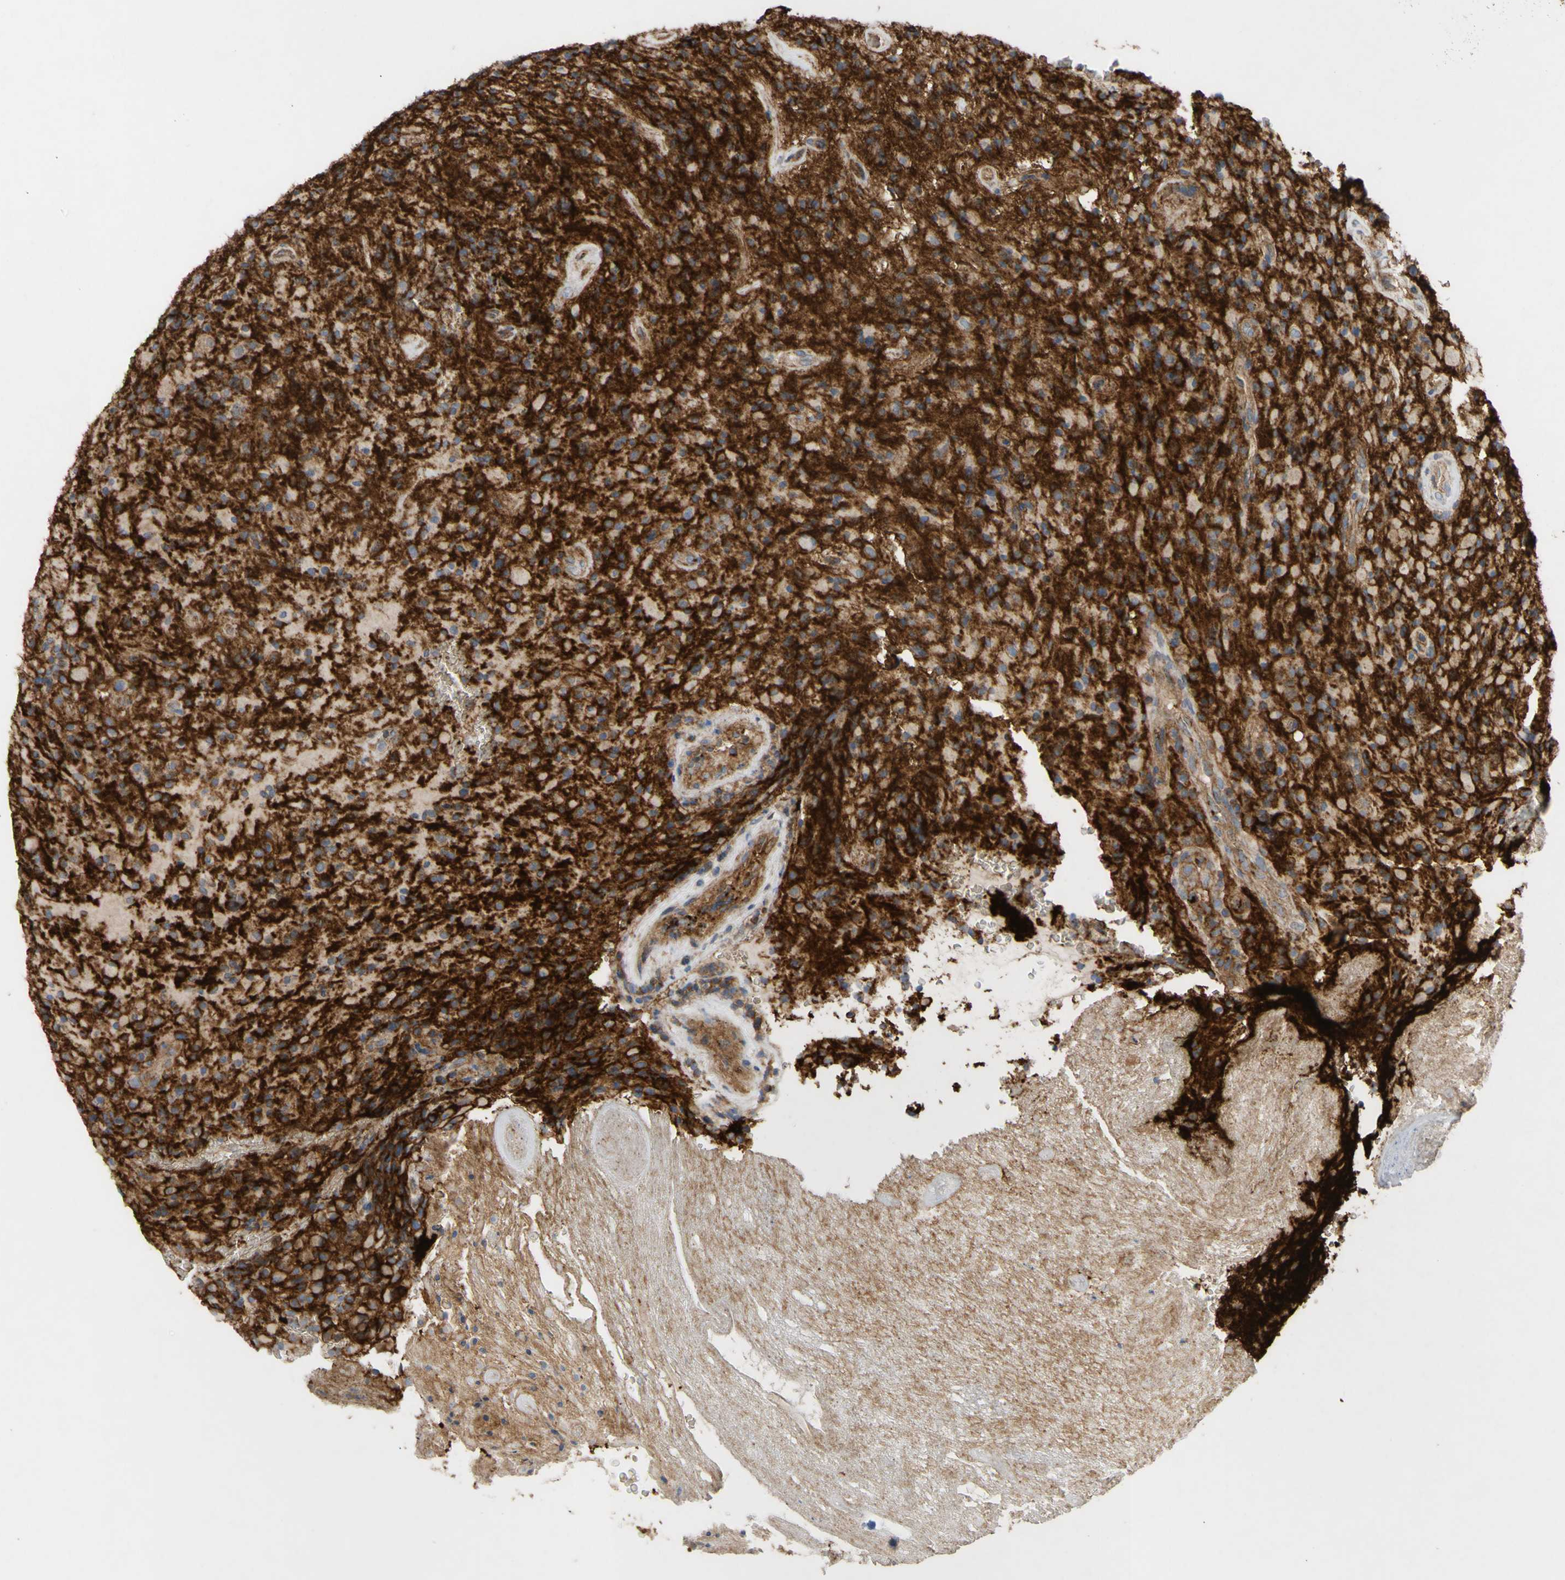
{"staining": {"intensity": "strong", "quantity": ">75%", "location": "cytoplasmic/membranous"}, "tissue": "glioma", "cell_type": "Tumor cells", "image_type": "cancer", "snomed": [{"axis": "morphology", "description": "Glioma, malignant, High grade"}, {"axis": "topography", "description": "Brain"}], "caption": "Immunohistochemistry (IHC) staining of glioma, which demonstrates high levels of strong cytoplasmic/membranous positivity in about >75% of tumor cells indicating strong cytoplasmic/membranous protein staining. The staining was performed using DAB (3,3'-diaminobenzidine) (brown) for protein detection and nuclei were counterstained in hematoxylin (blue).", "gene": "ATP2A3", "patient": {"sex": "male", "age": 71}}